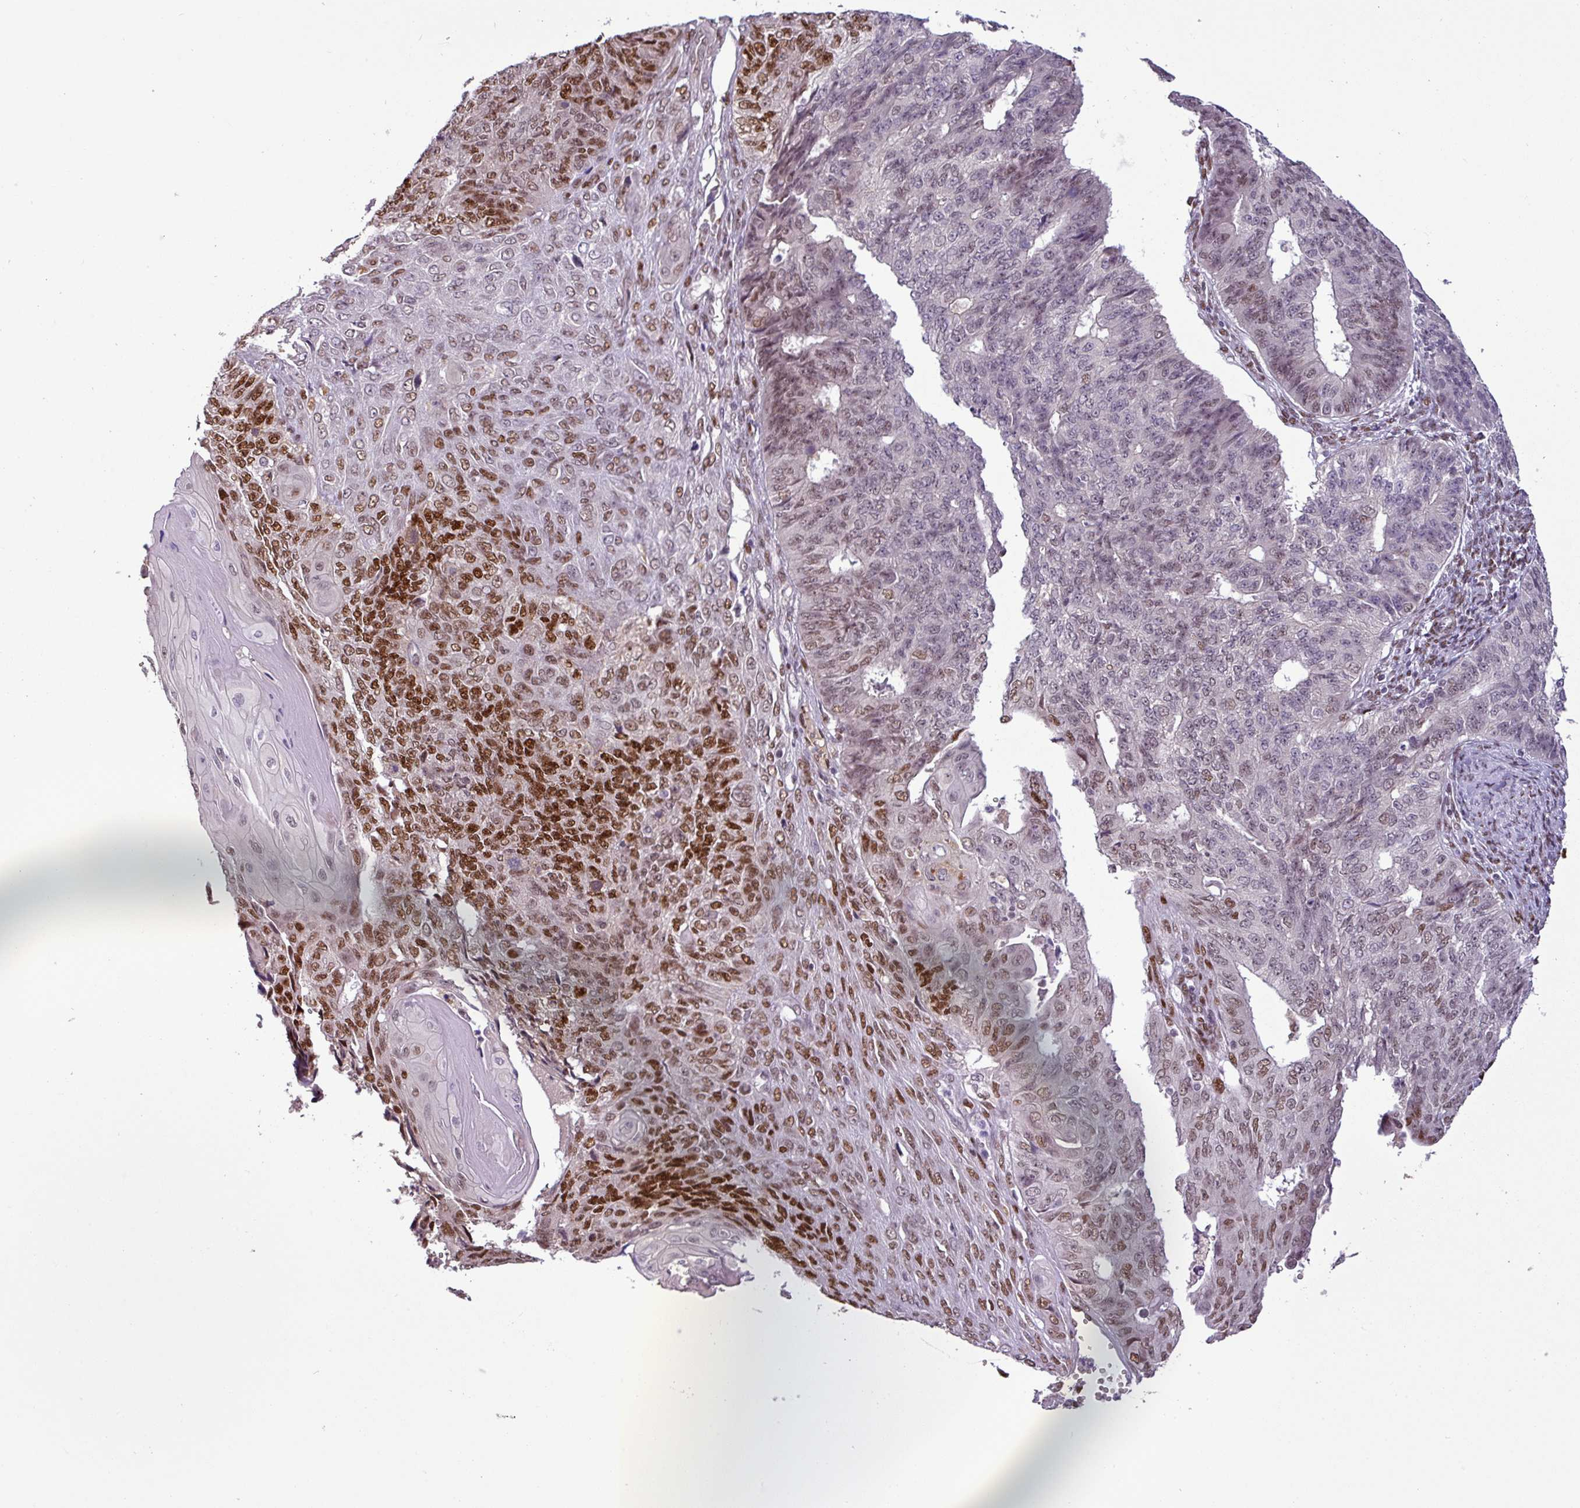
{"staining": {"intensity": "strong", "quantity": "25%-75%", "location": "nuclear"}, "tissue": "endometrial cancer", "cell_type": "Tumor cells", "image_type": "cancer", "snomed": [{"axis": "morphology", "description": "Adenocarcinoma, NOS"}, {"axis": "topography", "description": "Endometrium"}], "caption": "This photomicrograph exhibits adenocarcinoma (endometrial) stained with immunohistochemistry (IHC) to label a protein in brown. The nuclear of tumor cells show strong positivity for the protein. Nuclei are counter-stained blue.", "gene": "IRF2BPL", "patient": {"sex": "female", "age": 32}}